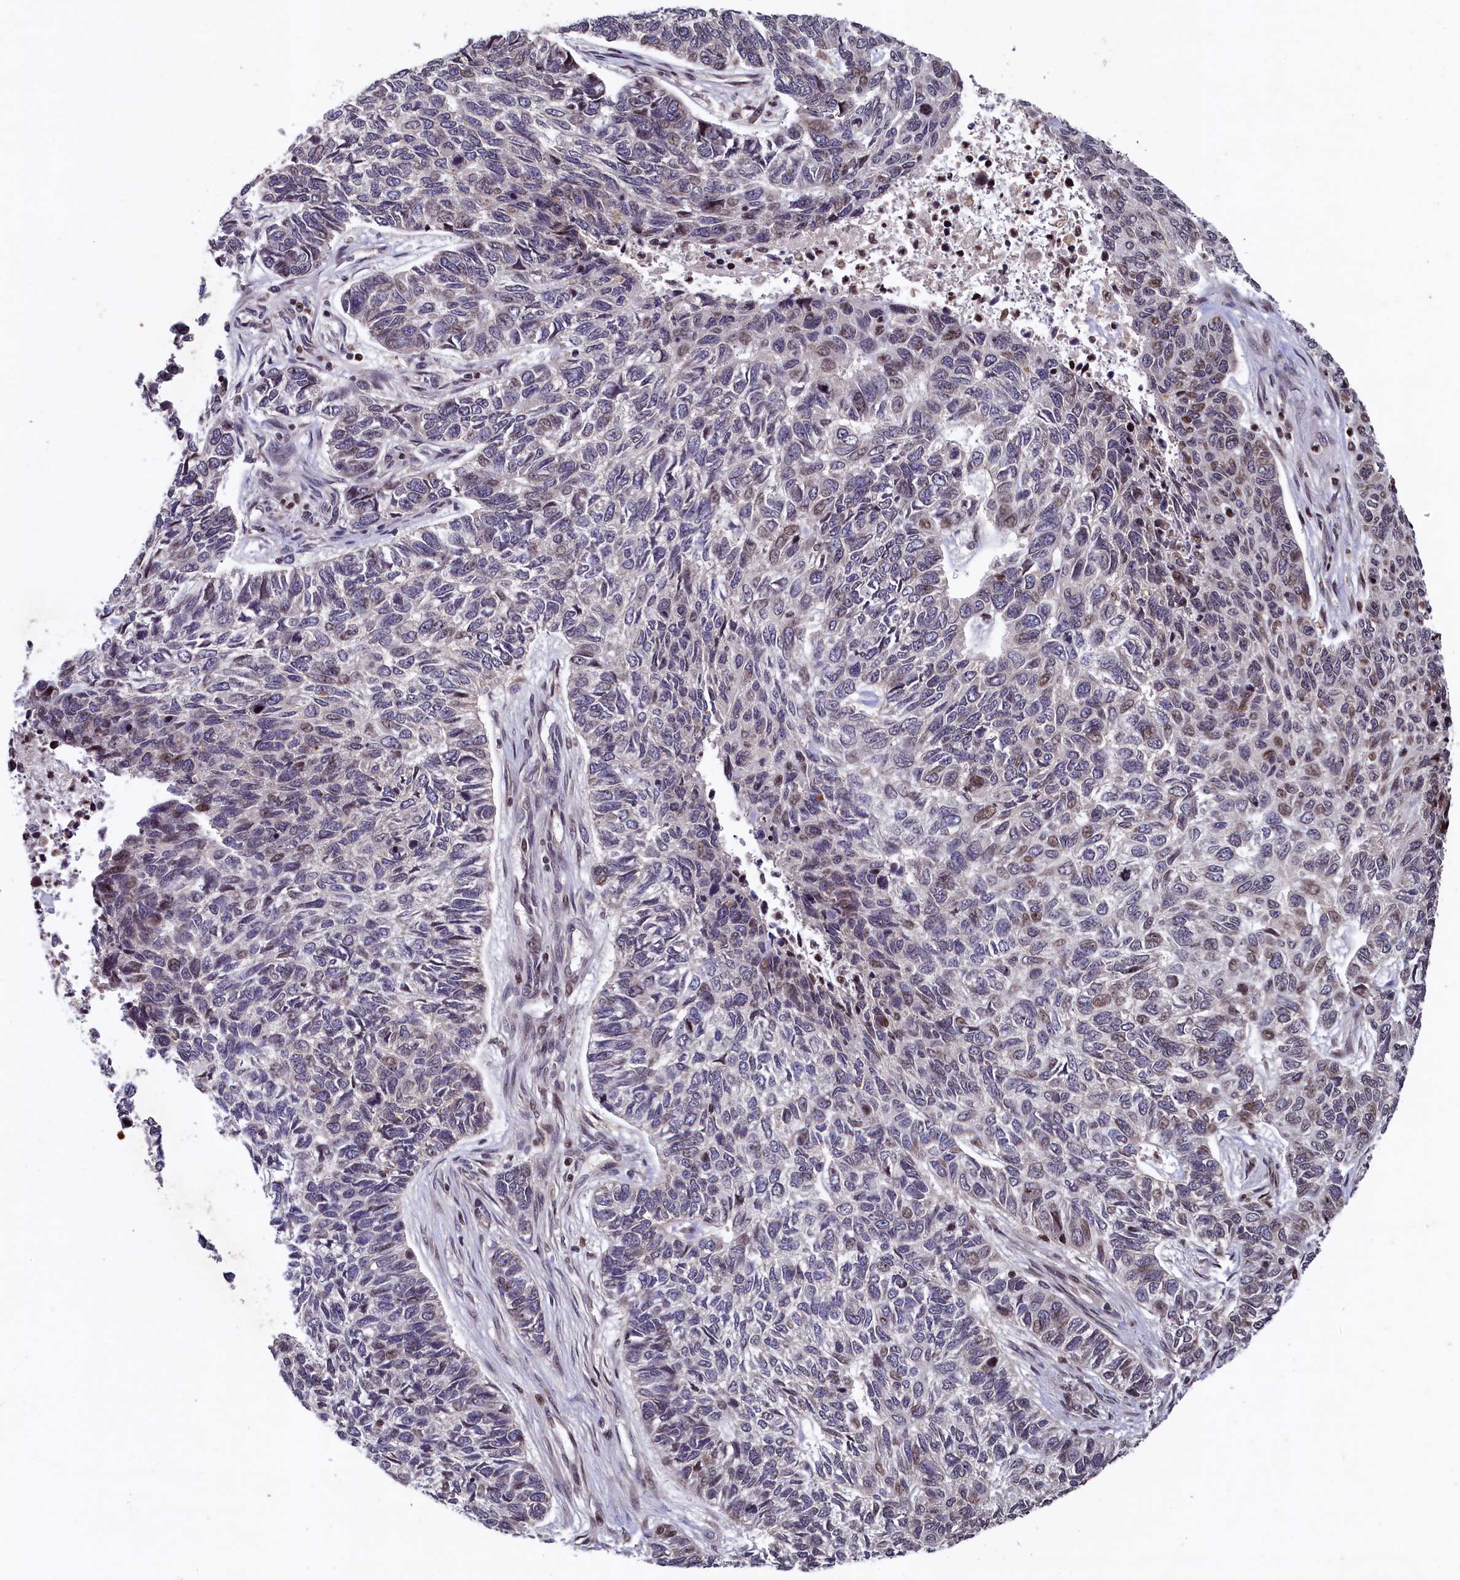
{"staining": {"intensity": "weak", "quantity": "<25%", "location": "nuclear"}, "tissue": "skin cancer", "cell_type": "Tumor cells", "image_type": "cancer", "snomed": [{"axis": "morphology", "description": "Basal cell carcinoma"}, {"axis": "topography", "description": "Skin"}], "caption": "Immunohistochemical staining of basal cell carcinoma (skin) exhibits no significant positivity in tumor cells.", "gene": "FAM217B", "patient": {"sex": "female", "age": 65}}